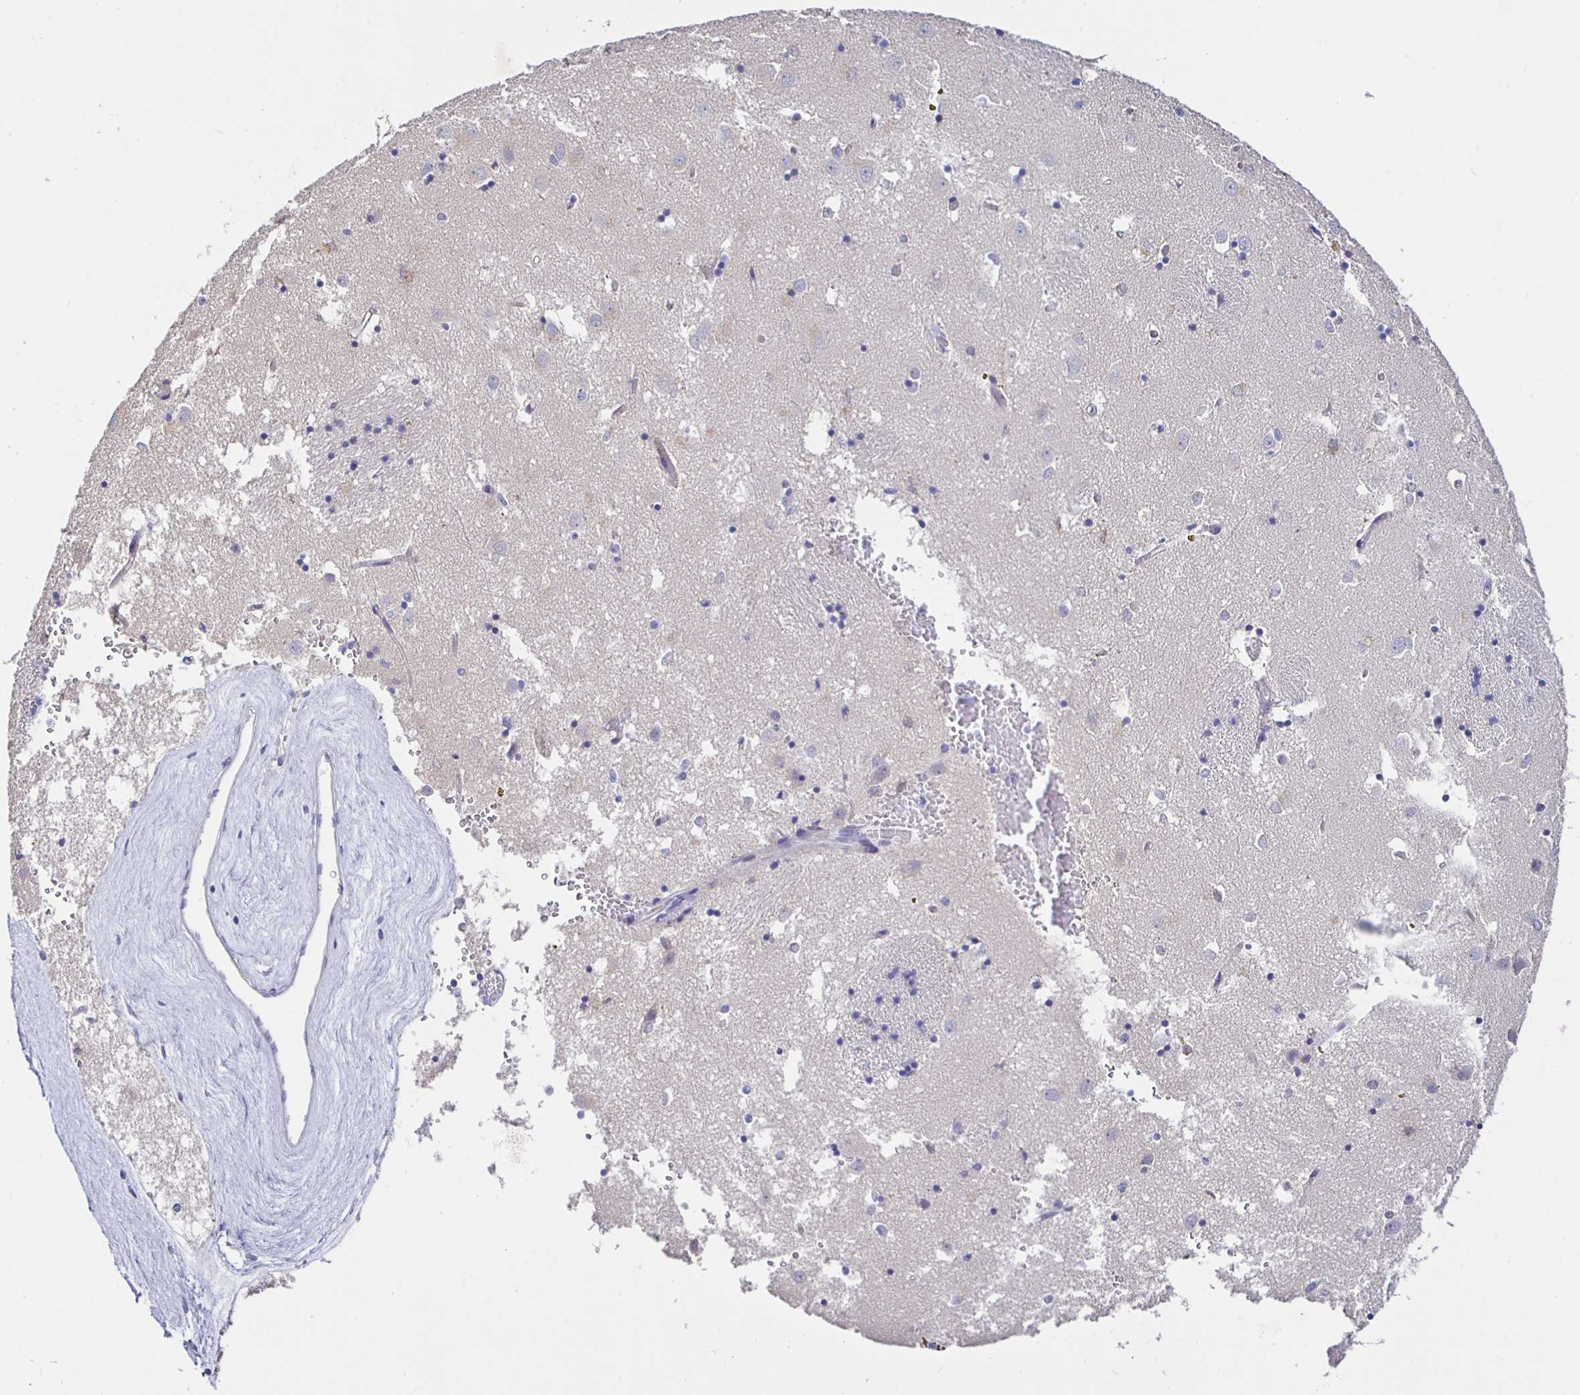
{"staining": {"intensity": "negative", "quantity": "none", "location": "none"}, "tissue": "caudate", "cell_type": "Glial cells", "image_type": "normal", "snomed": [{"axis": "morphology", "description": "Normal tissue, NOS"}, {"axis": "topography", "description": "Lateral ventricle wall"}], "caption": "Immunohistochemistry of unremarkable human caudate demonstrates no staining in glial cells.", "gene": "HSPA4L", "patient": {"sex": "male", "age": 70}}